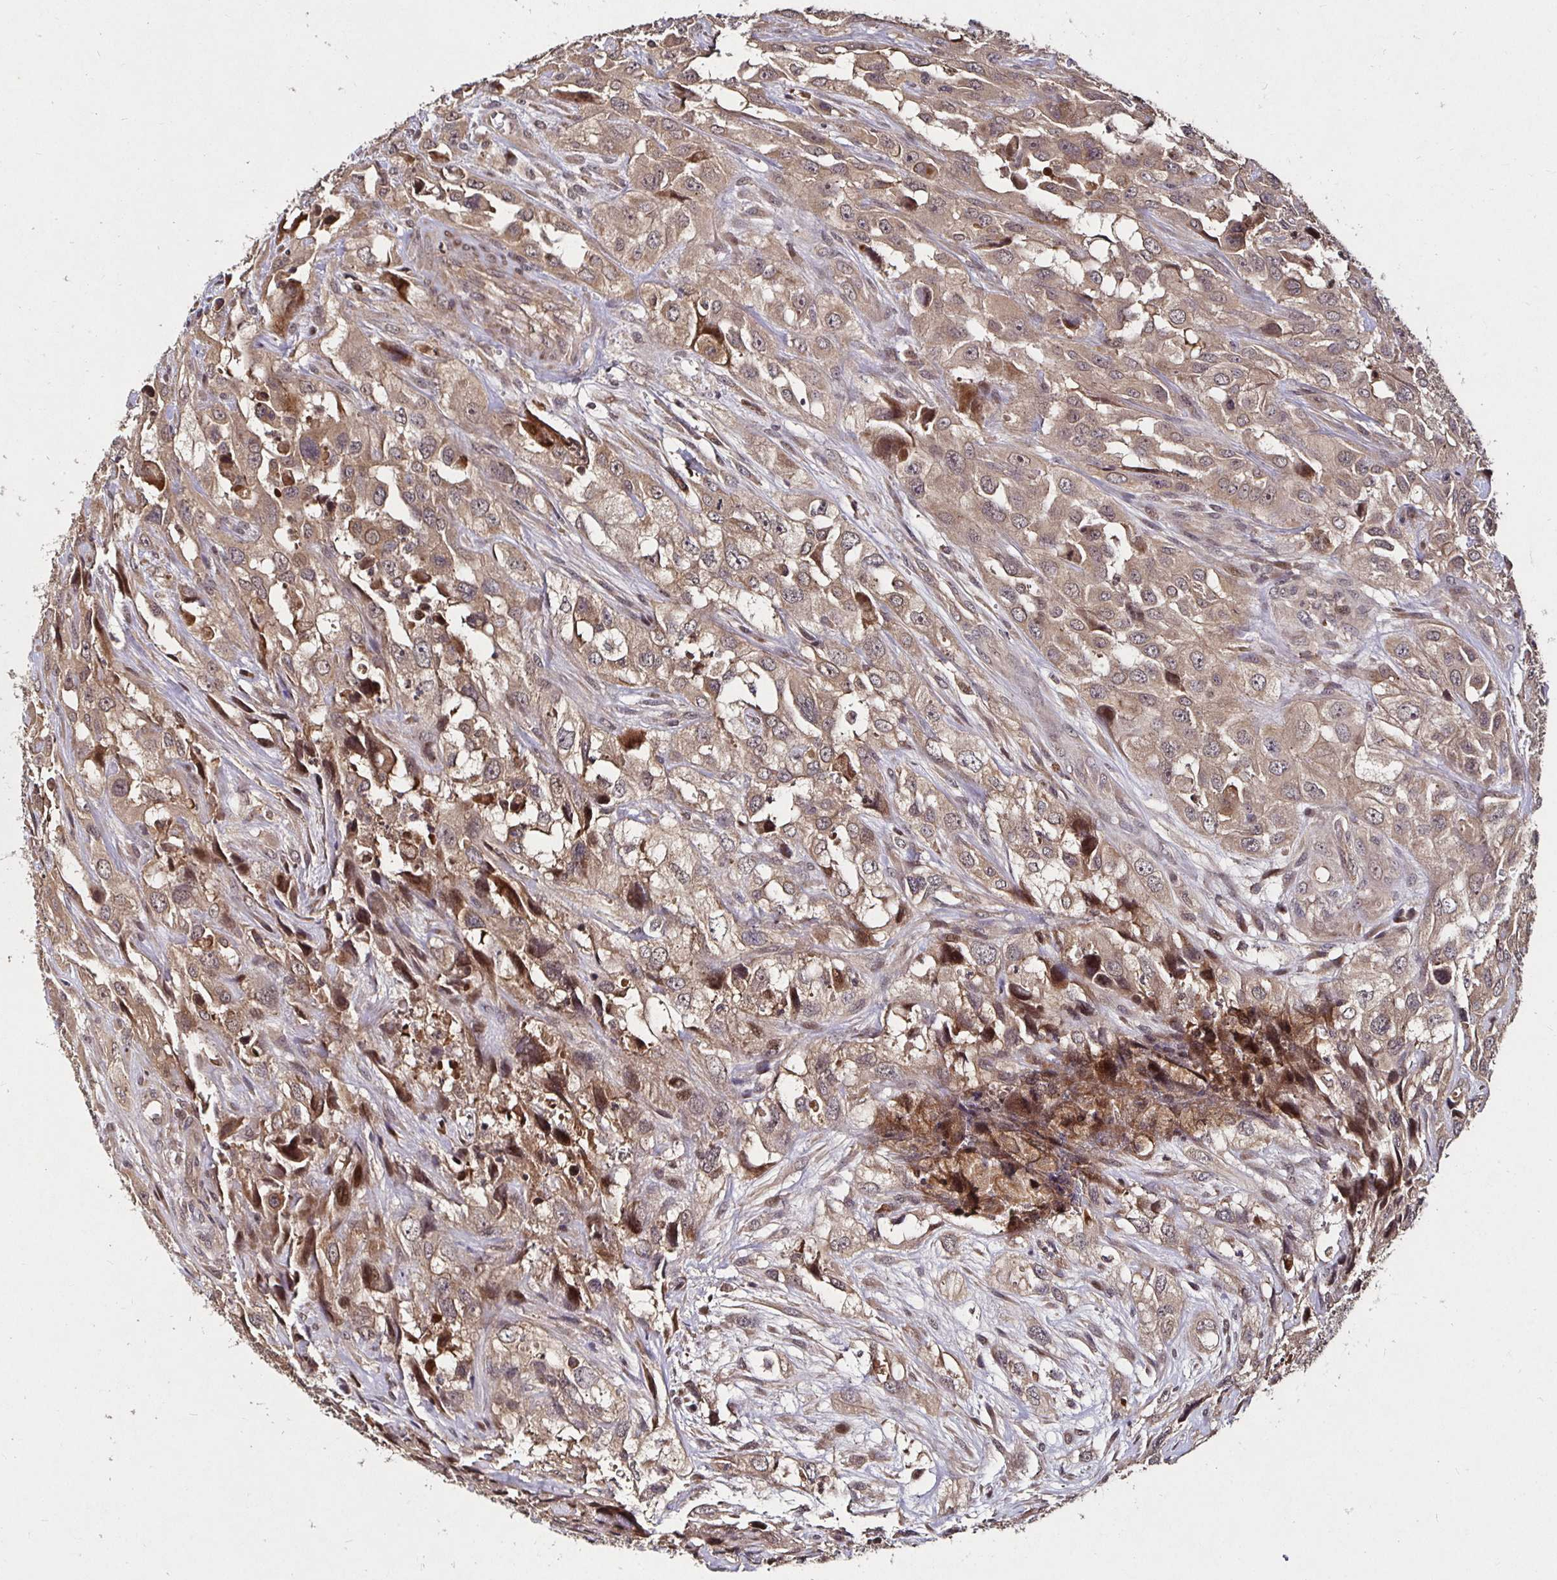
{"staining": {"intensity": "weak", "quantity": ">75%", "location": "cytoplasmic/membranous"}, "tissue": "urothelial cancer", "cell_type": "Tumor cells", "image_type": "cancer", "snomed": [{"axis": "morphology", "description": "Urothelial carcinoma, High grade"}, {"axis": "topography", "description": "Urinary bladder"}], "caption": "Urothelial cancer stained for a protein exhibits weak cytoplasmic/membranous positivity in tumor cells.", "gene": "SMYD3", "patient": {"sex": "male", "age": 67}}